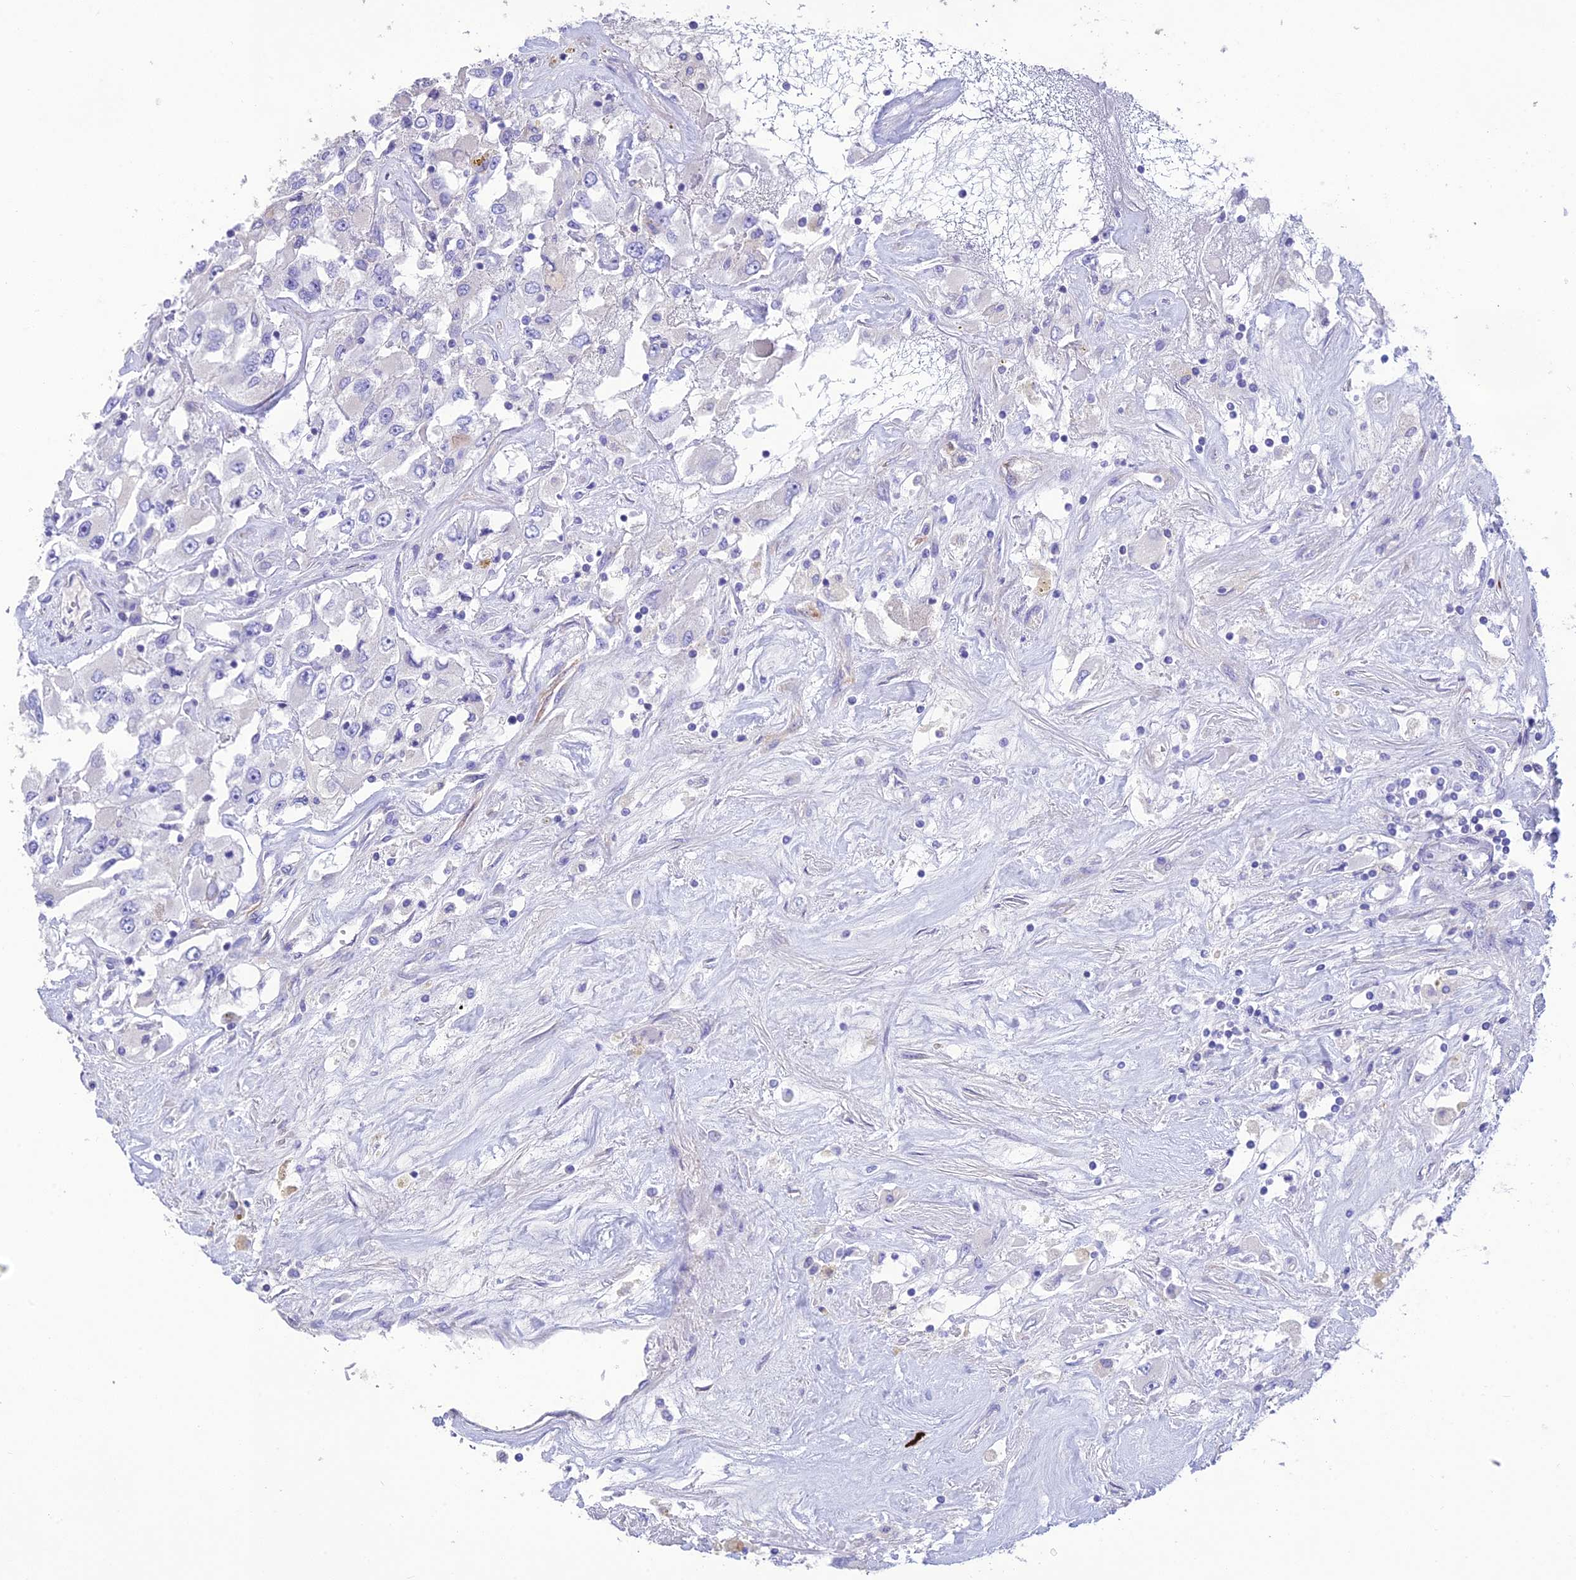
{"staining": {"intensity": "negative", "quantity": "none", "location": "none"}, "tissue": "renal cancer", "cell_type": "Tumor cells", "image_type": "cancer", "snomed": [{"axis": "morphology", "description": "Adenocarcinoma, NOS"}, {"axis": "topography", "description": "Kidney"}], "caption": "A high-resolution micrograph shows immunohistochemistry staining of adenocarcinoma (renal), which displays no significant positivity in tumor cells.", "gene": "HSD17B2", "patient": {"sex": "female", "age": 52}}